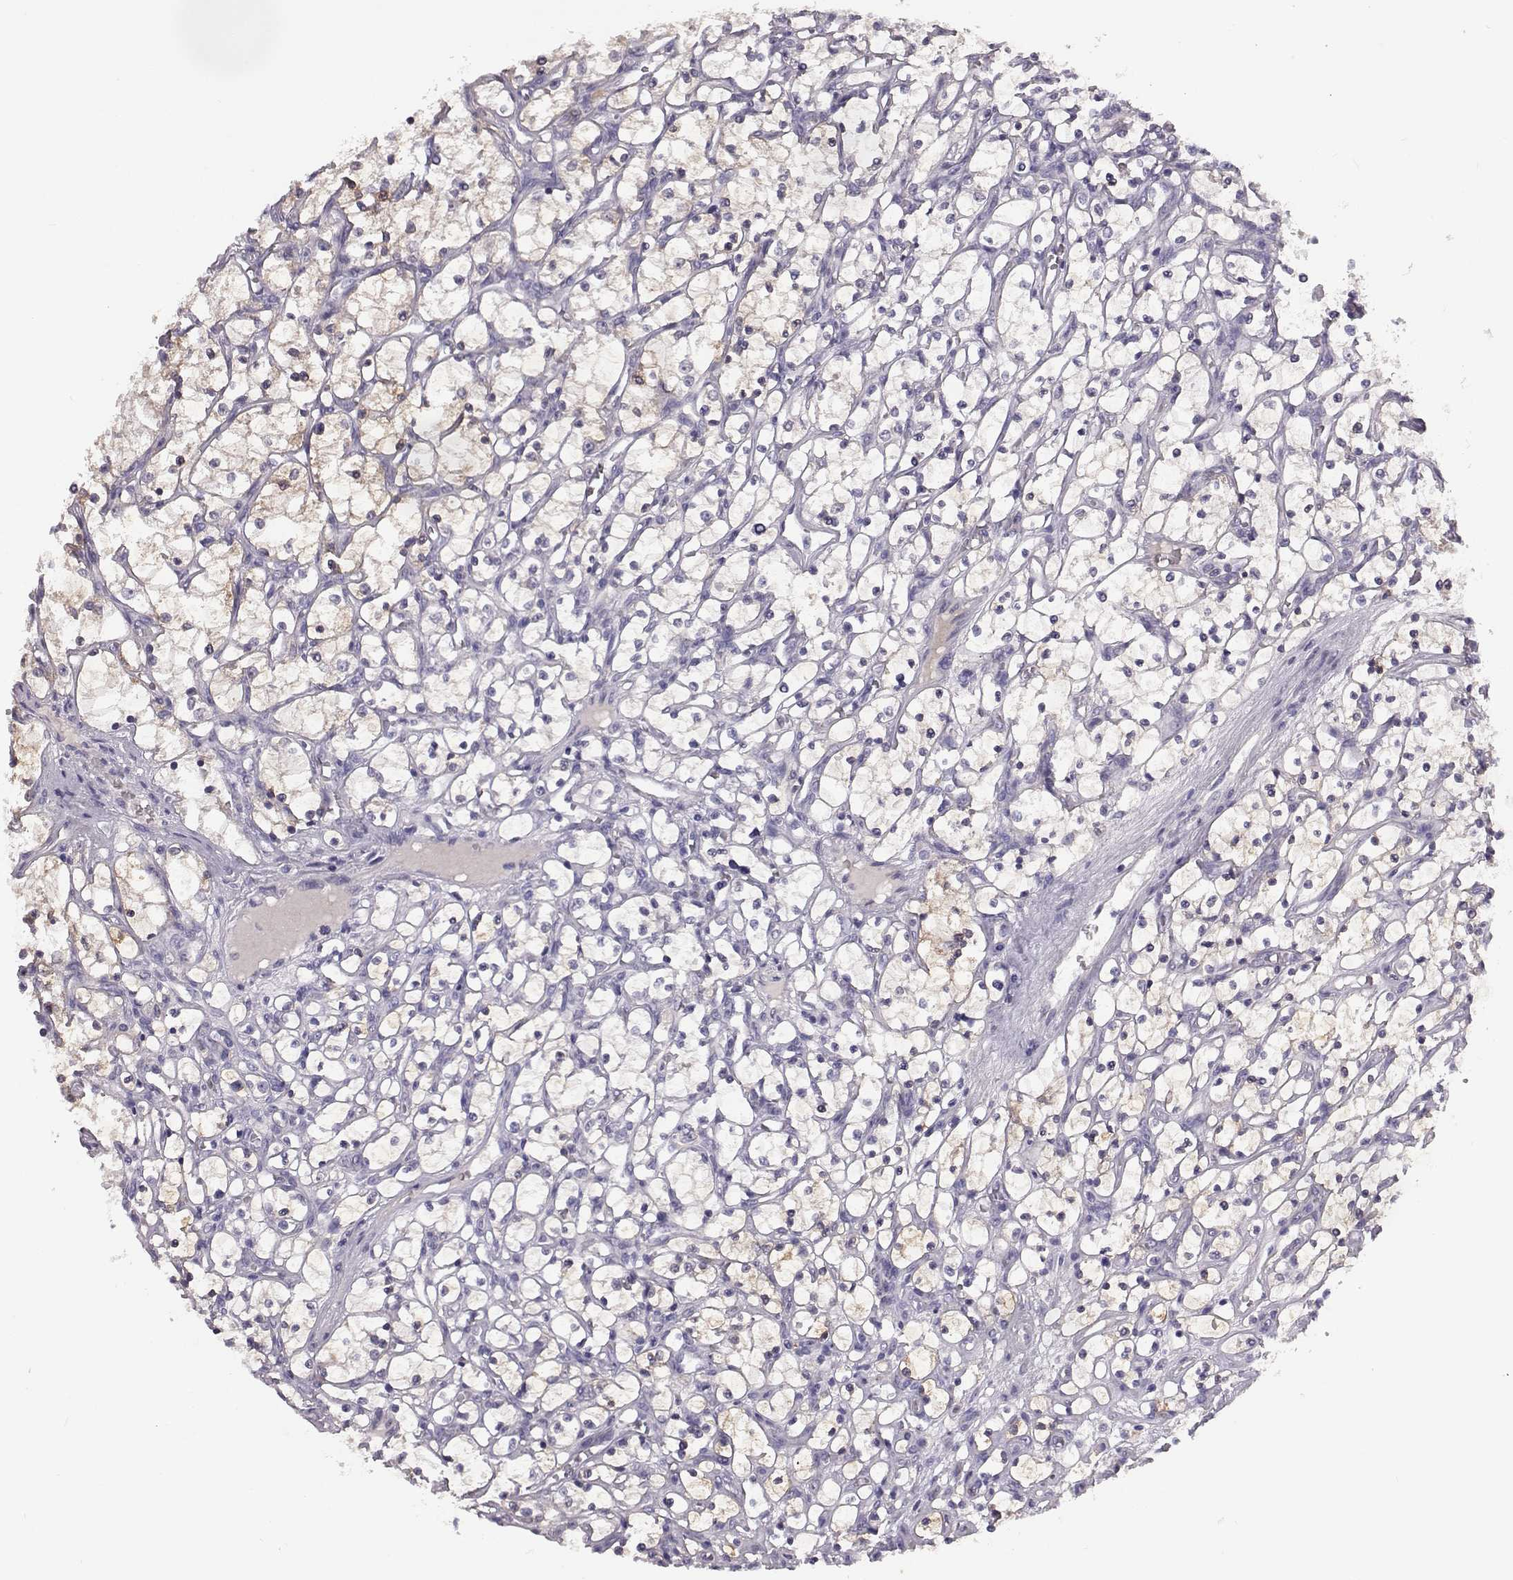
{"staining": {"intensity": "weak", "quantity": "25%-75%", "location": "cytoplasmic/membranous"}, "tissue": "renal cancer", "cell_type": "Tumor cells", "image_type": "cancer", "snomed": [{"axis": "morphology", "description": "Adenocarcinoma, NOS"}, {"axis": "topography", "description": "Kidney"}], "caption": "The photomicrograph displays immunohistochemical staining of renal cancer. There is weak cytoplasmic/membranous positivity is identified in about 25%-75% of tumor cells.", "gene": "ADGRG5", "patient": {"sex": "female", "age": 69}}